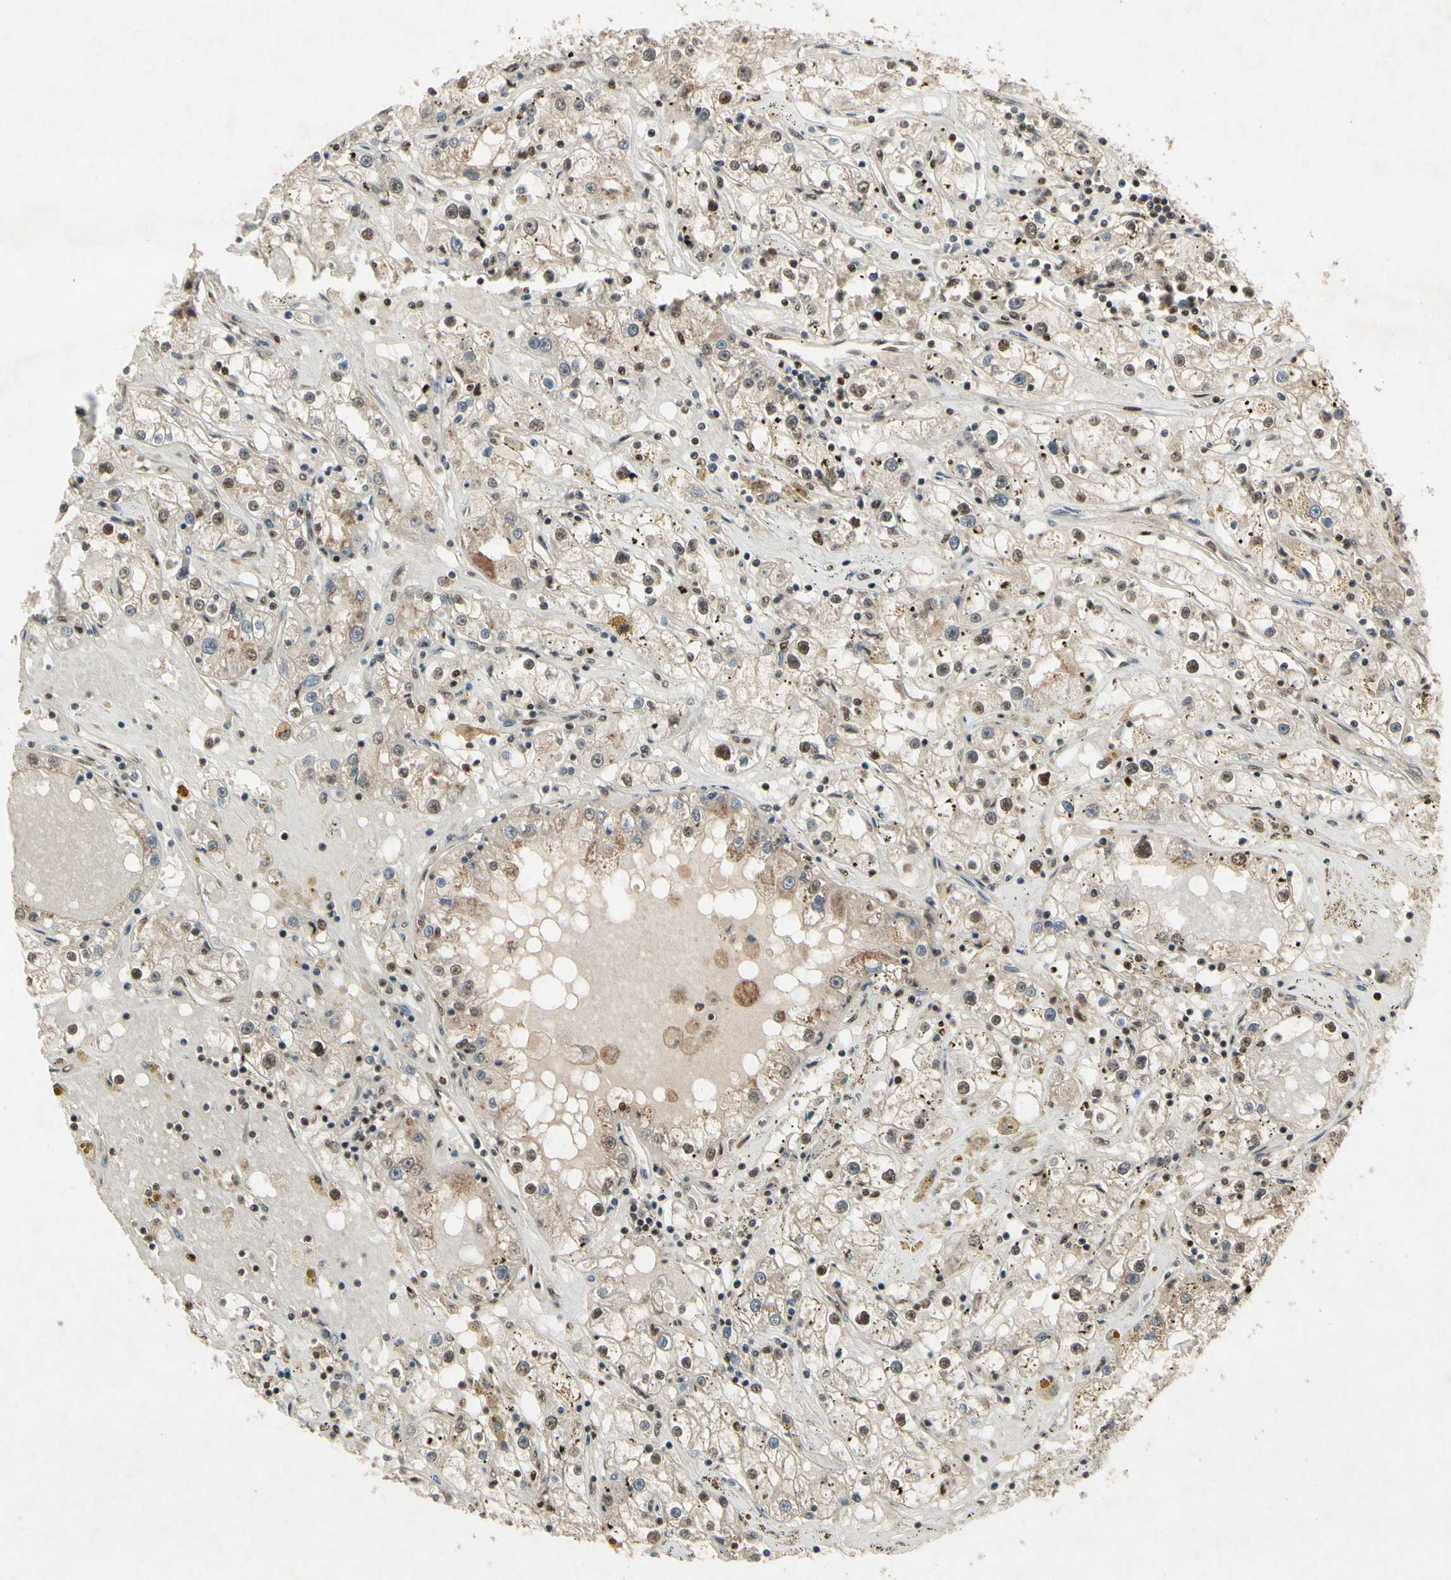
{"staining": {"intensity": "moderate", "quantity": "<25%", "location": "cytoplasmic/membranous,nuclear"}, "tissue": "renal cancer", "cell_type": "Tumor cells", "image_type": "cancer", "snomed": [{"axis": "morphology", "description": "Adenocarcinoma, NOS"}, {"axis": "topography", "description": "Kidney"}], "caption": "A brown stain shows moderate cytoplasmic/membranous and nuclear positivity of a protein in human renal cancer tumor cells.", "gene": "CDK11A", "patient": {"sex": "male", "age": 56}}